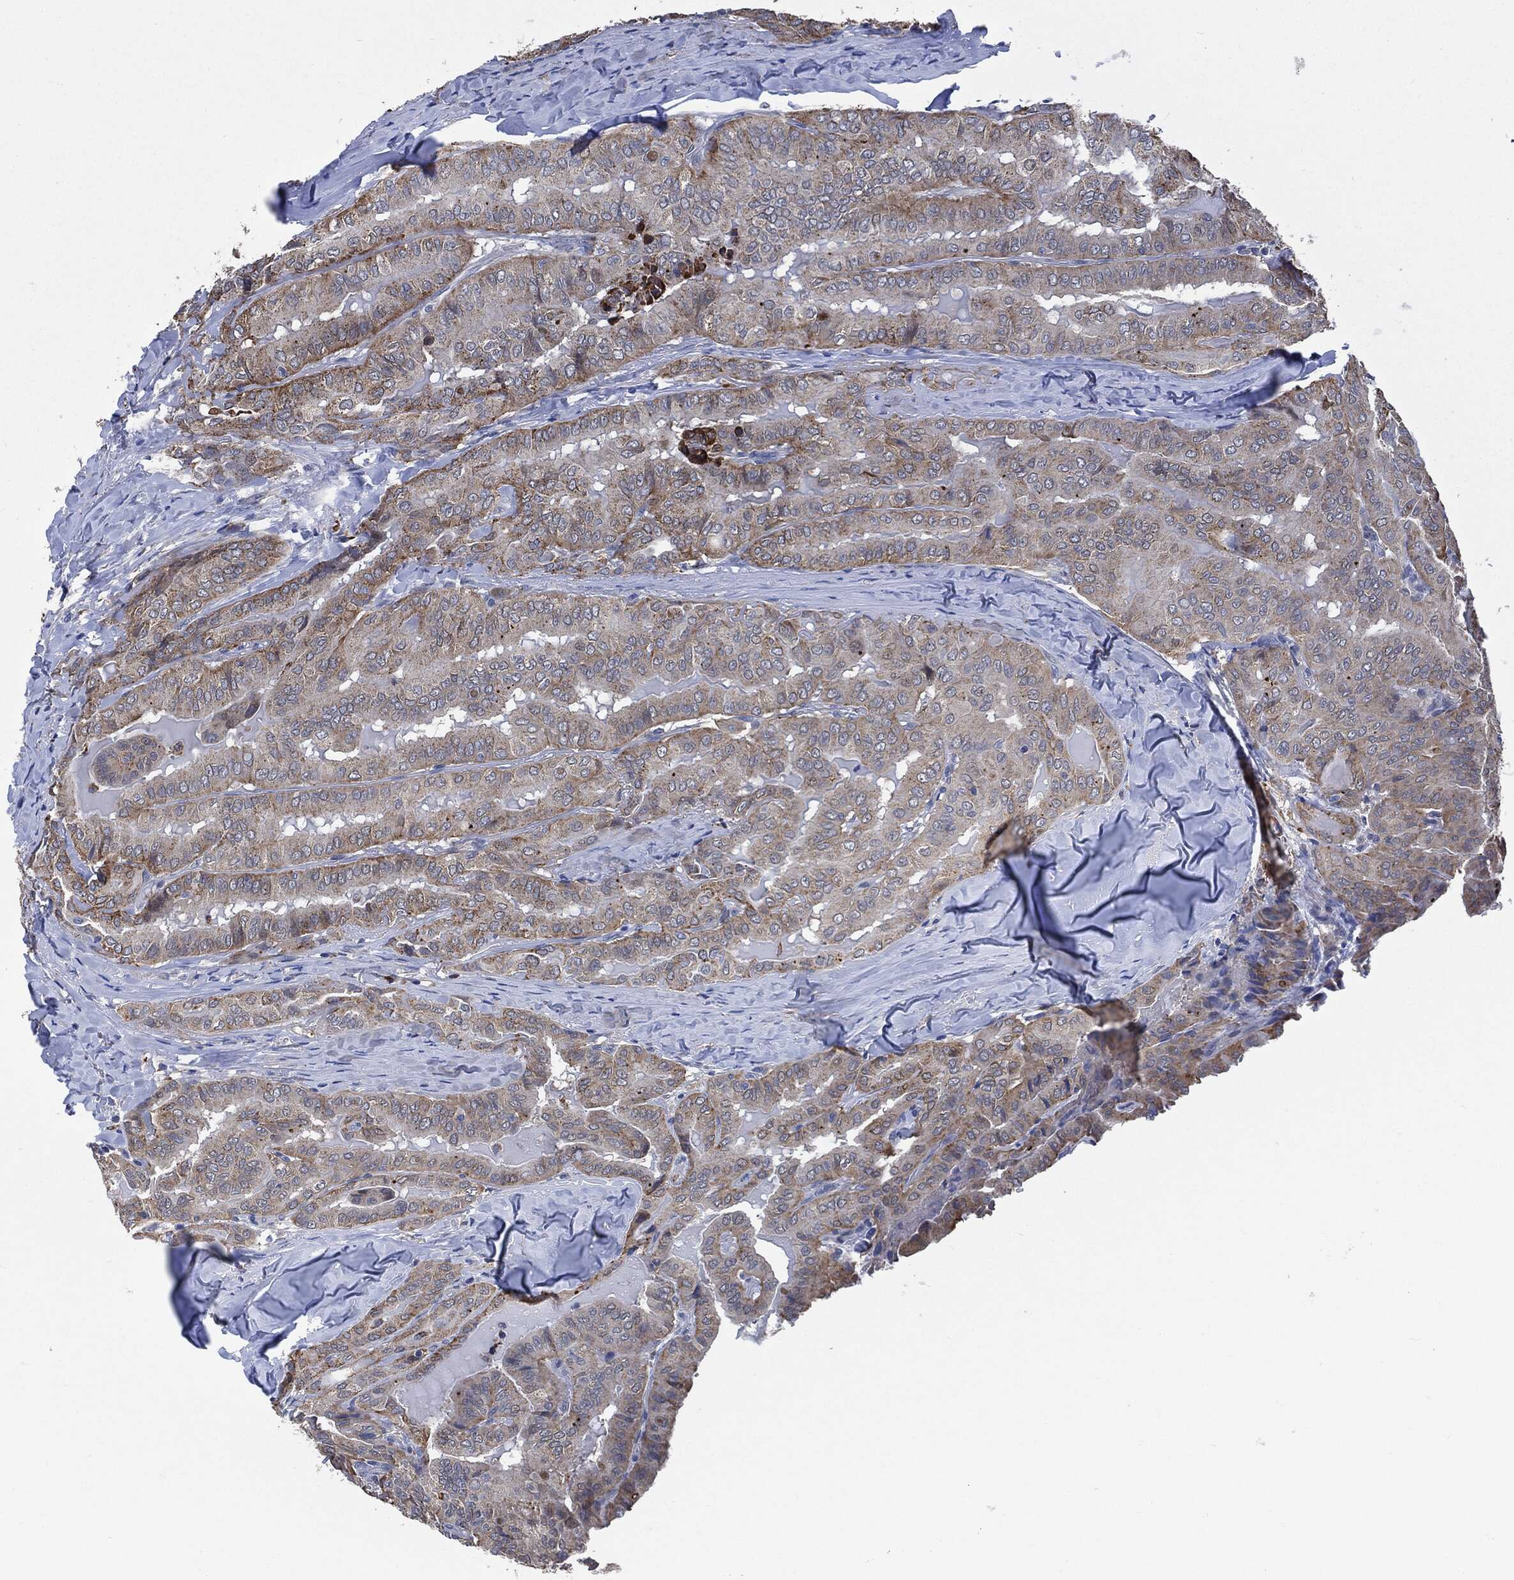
{"staining": {"intensity": "moderate", "quantity": "<25%", "location": "cytoplasmic/membranous"}, "tissue": "thyroid cancer", "cell_type": "Tumor cells", "image_type": "cancer", "snomed": [{"axis": "morphology", "description": "Papillary adenocarcinoma, NOS"}, {"axis": "topography", "description": "Thyroid gland"}], "caption": "IHC image of human papillary adenocarcinoma (thyroid) stained for a protein (brown), which displays low levels of moderate cytoplasmic/membranous positivity in about <25% of tumor cells.", "gene": "VSIG4", "patient": {"sex": "female", "age": 68}}